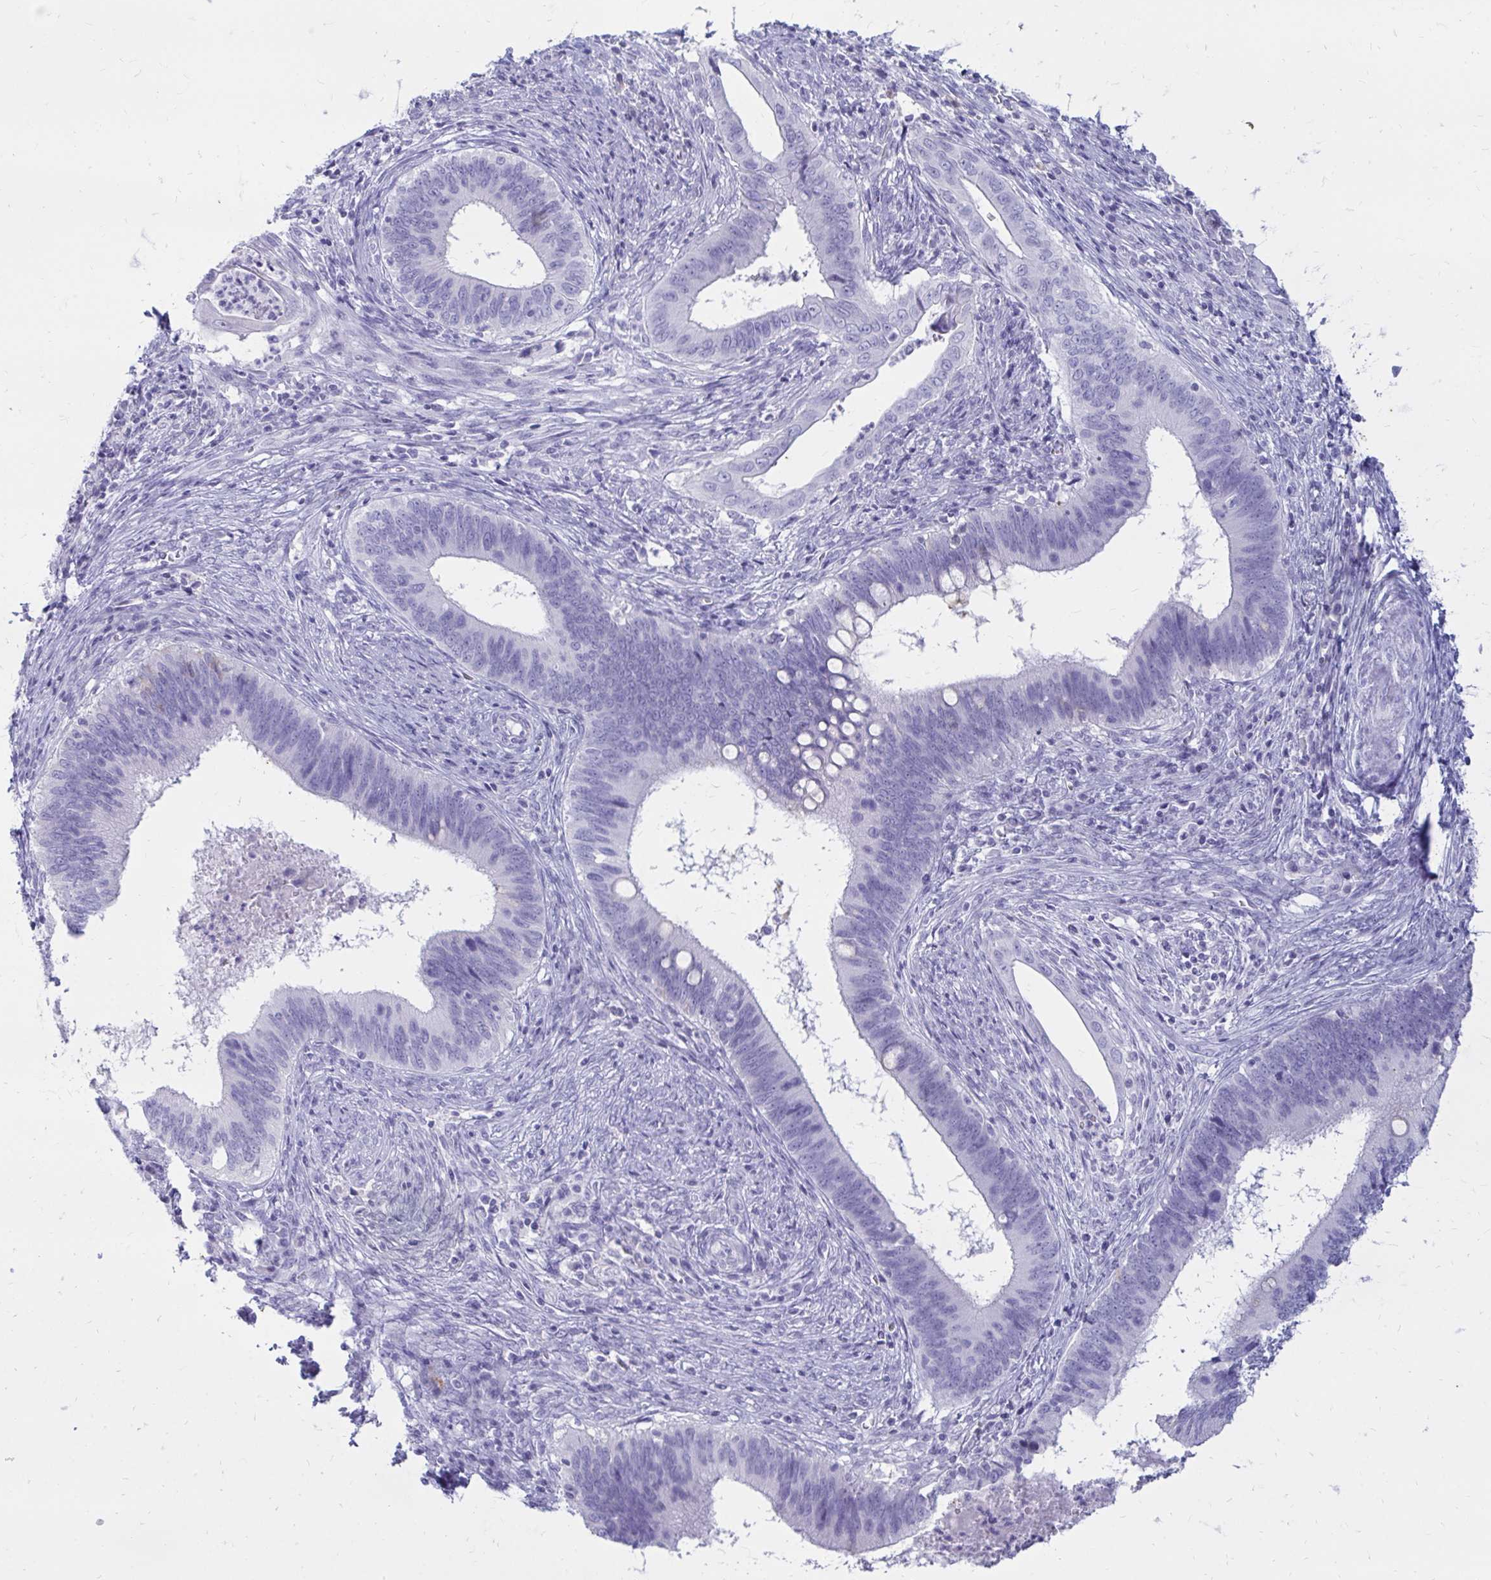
{"staining": {"intensity": "negative", "quantity": "none", "location": "none"}, "tissue": "cervical cancer", "cell_type": "Tumor cells", "image_type": "cancer", "snomed": [{"axis": "morphology", "description": "Adenocarcinoma, NOS"}, {"axis": "topography", "description": "Cervix"}], "caption": "An immunohistochemistry histopathology image of cervical cancer is shown. There is no staining in tumor cells of cervical cancer.", "gene": "NANOGNB", "patient": {"sex": "female", "age": 42}}